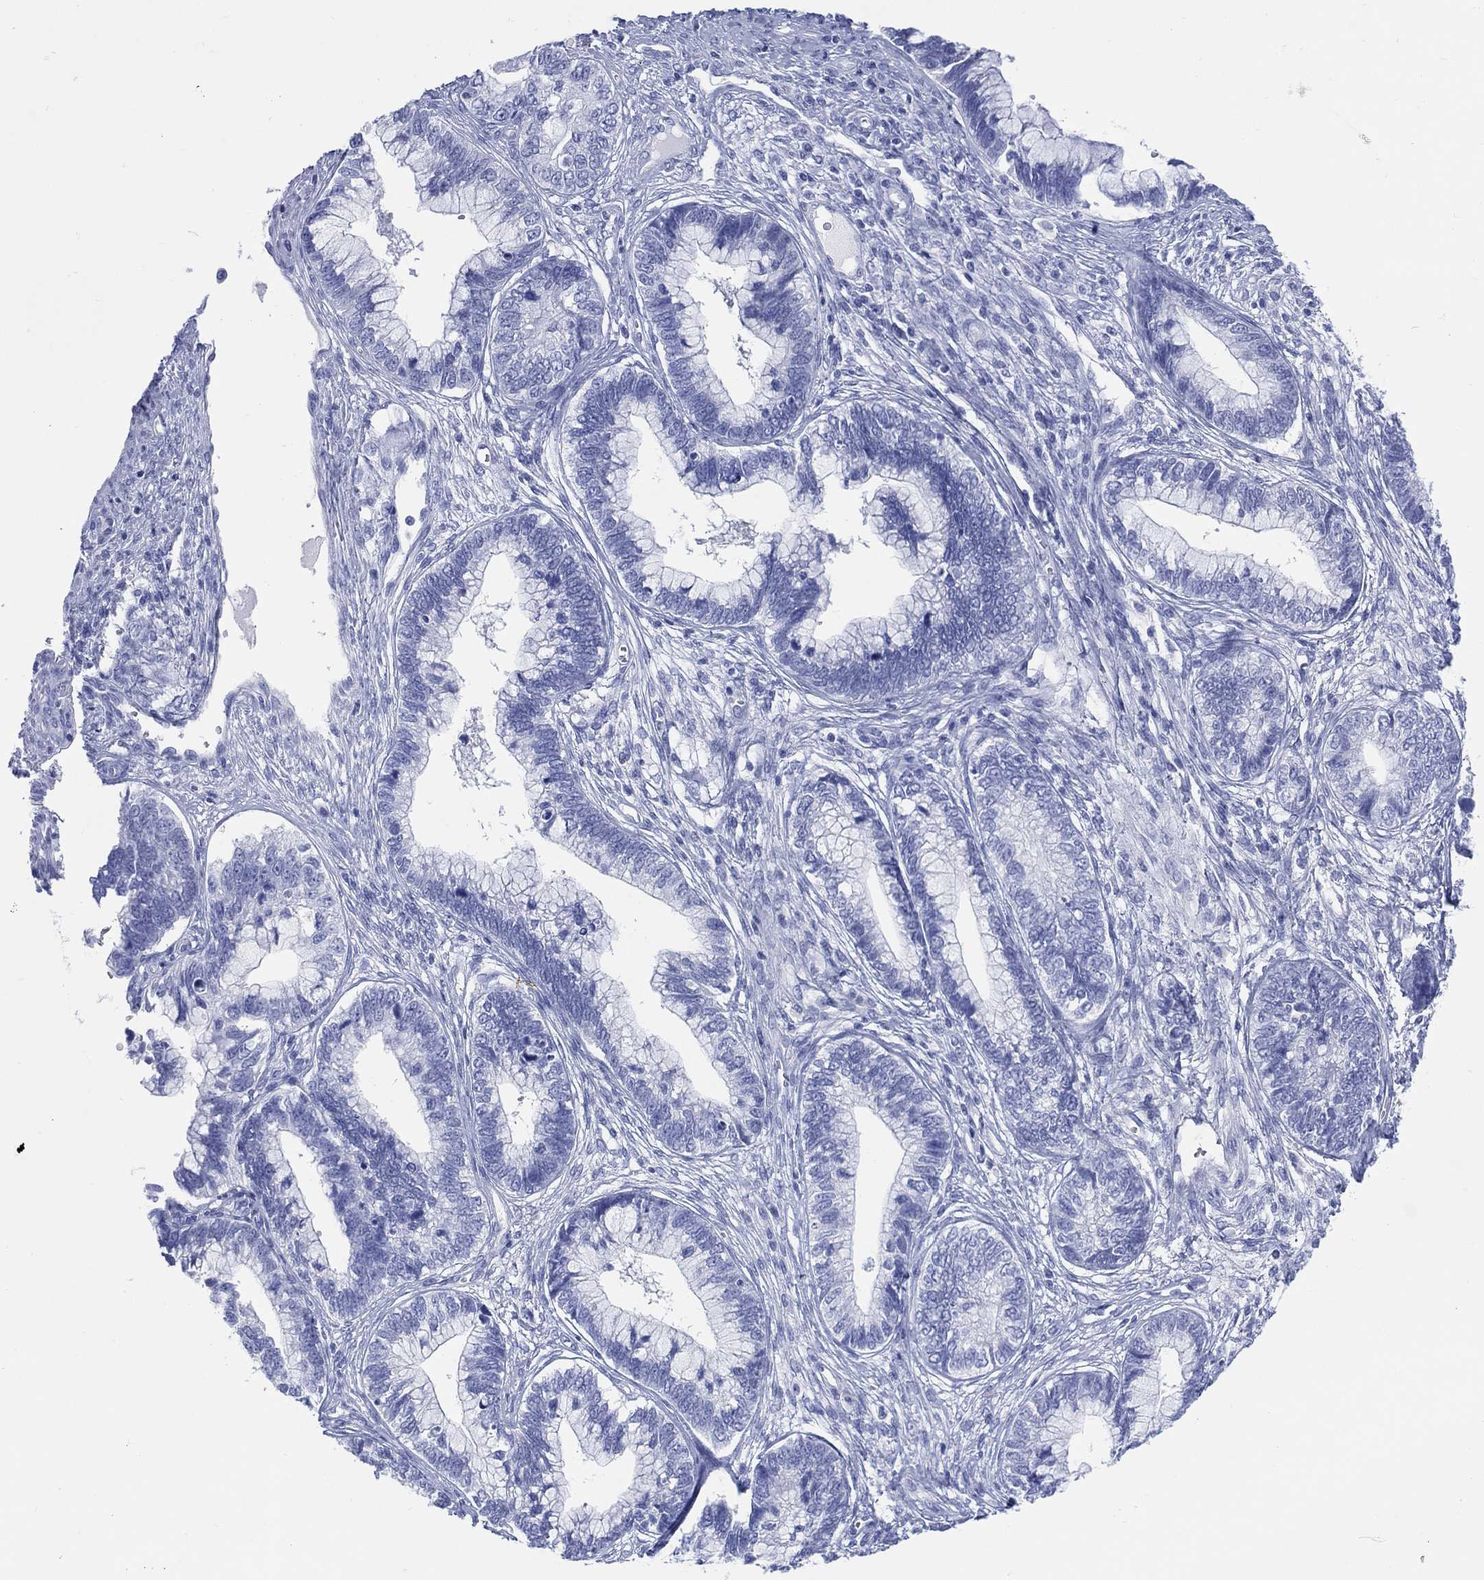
{"staining": {"intensity": "negative", "quantity": "none", "location": "none"}, "tissue": "cervical cancer", "cell_type": "Tumor cells", "image_type": "cancer", "snomed": [{"axis": "morphology", "description": "Adenocarcinoma, NOS"}, {"axis": "topography", "description": "Cervix"}], "caption": "High magnification brightfield microscopy of cervical cancer (adenocarcinoma) stained with DAB (3,3'-diaminobenzidine) (brown) and counterstained with hematoxylin (blue): tumor cells show no significant staining.", "gene": "LRRD1", "patient": {"sex": "female", "age": 44}}